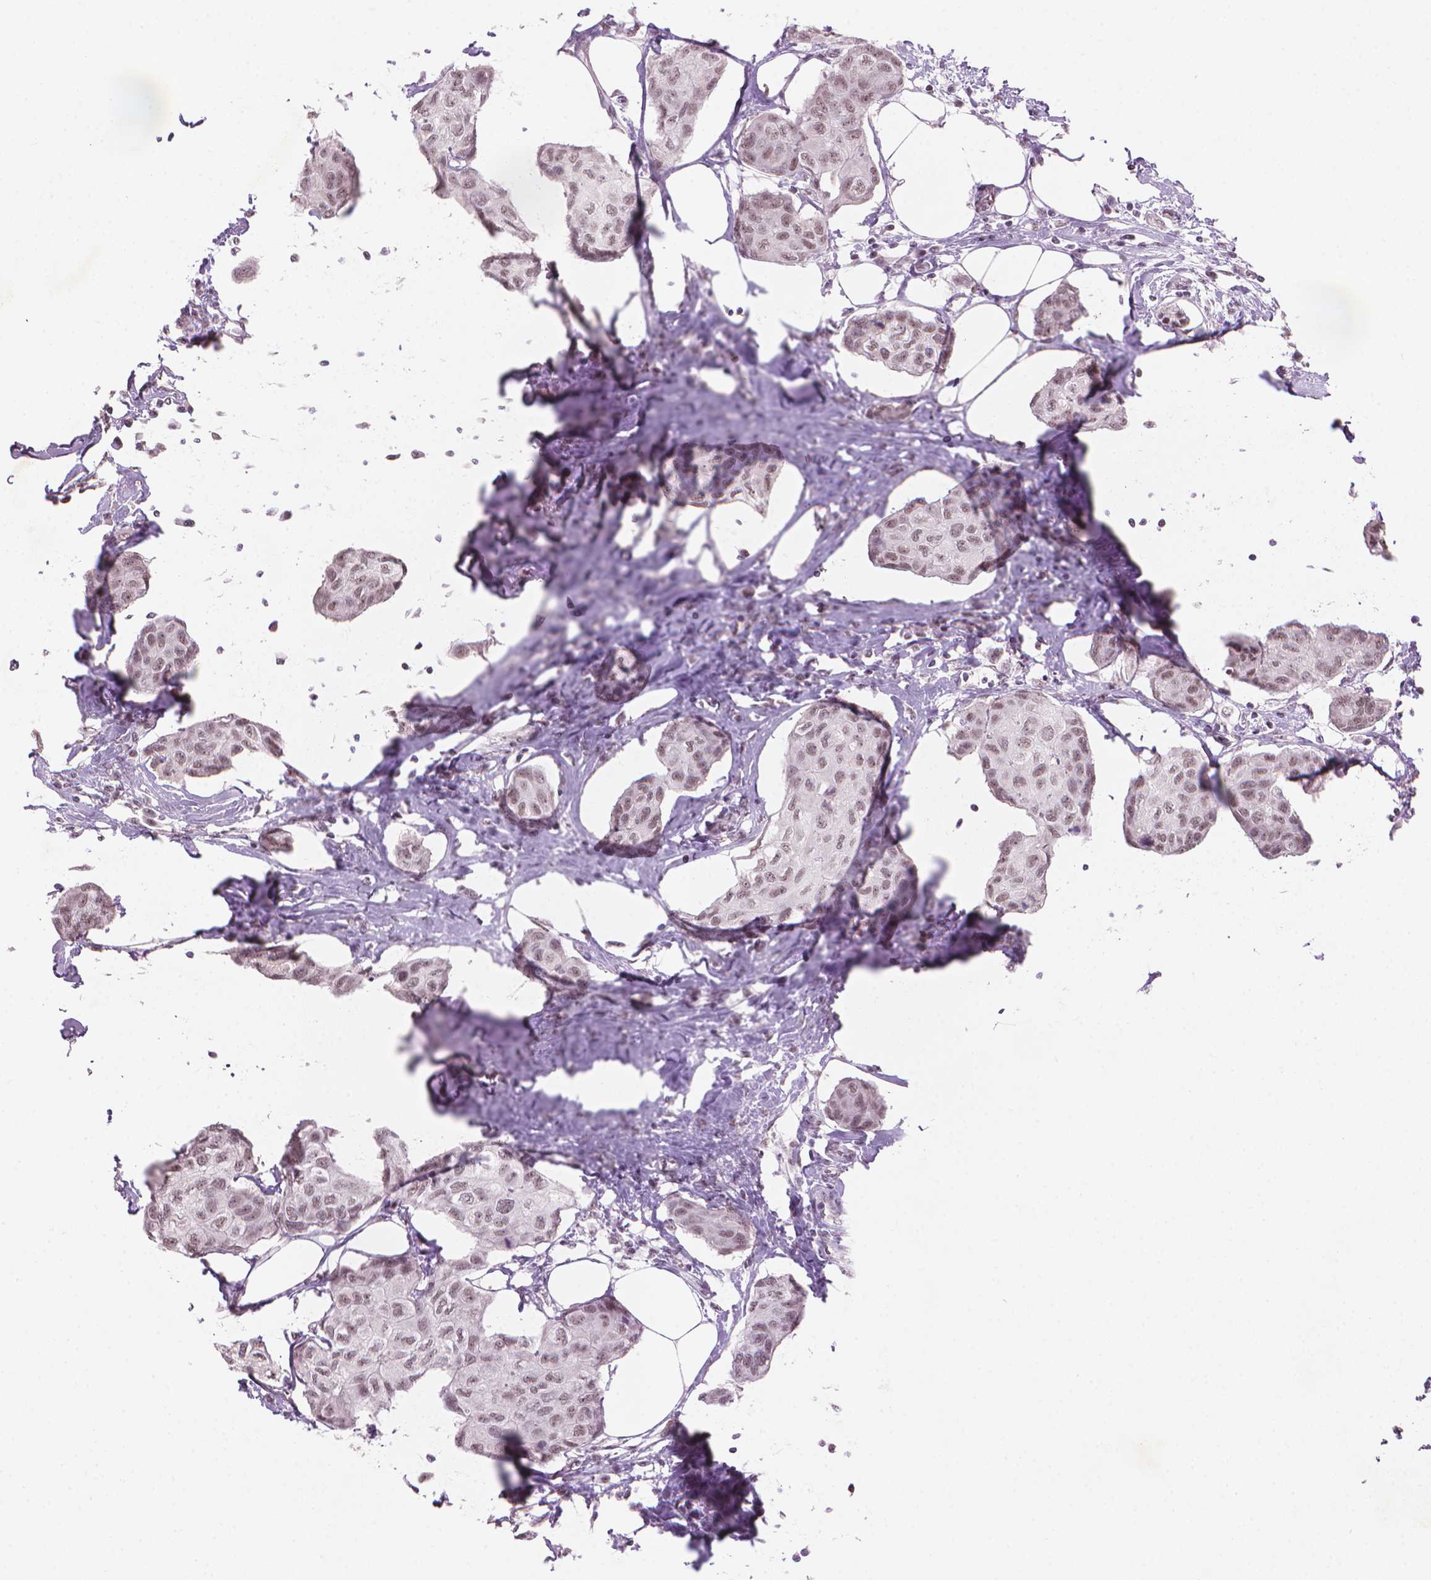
{"staining": {"intensity": "weak", "quantity": ">75%", "location": "nuclear"}, "tissue": "breast cancer", "cell_type": "Tumor cells", "image_type": "cancer", "snomed": [{"axis": "morphology", "description": "Duct carcinoma"}, {"axis": "topography", "description": "Breast"}], "caption": "Weak nuclear staining is present in about >75% of tumor cells in intraductal carcinoma (breast).", "gene": "HES7", "patient": {"sex": "female", "age": 80}}